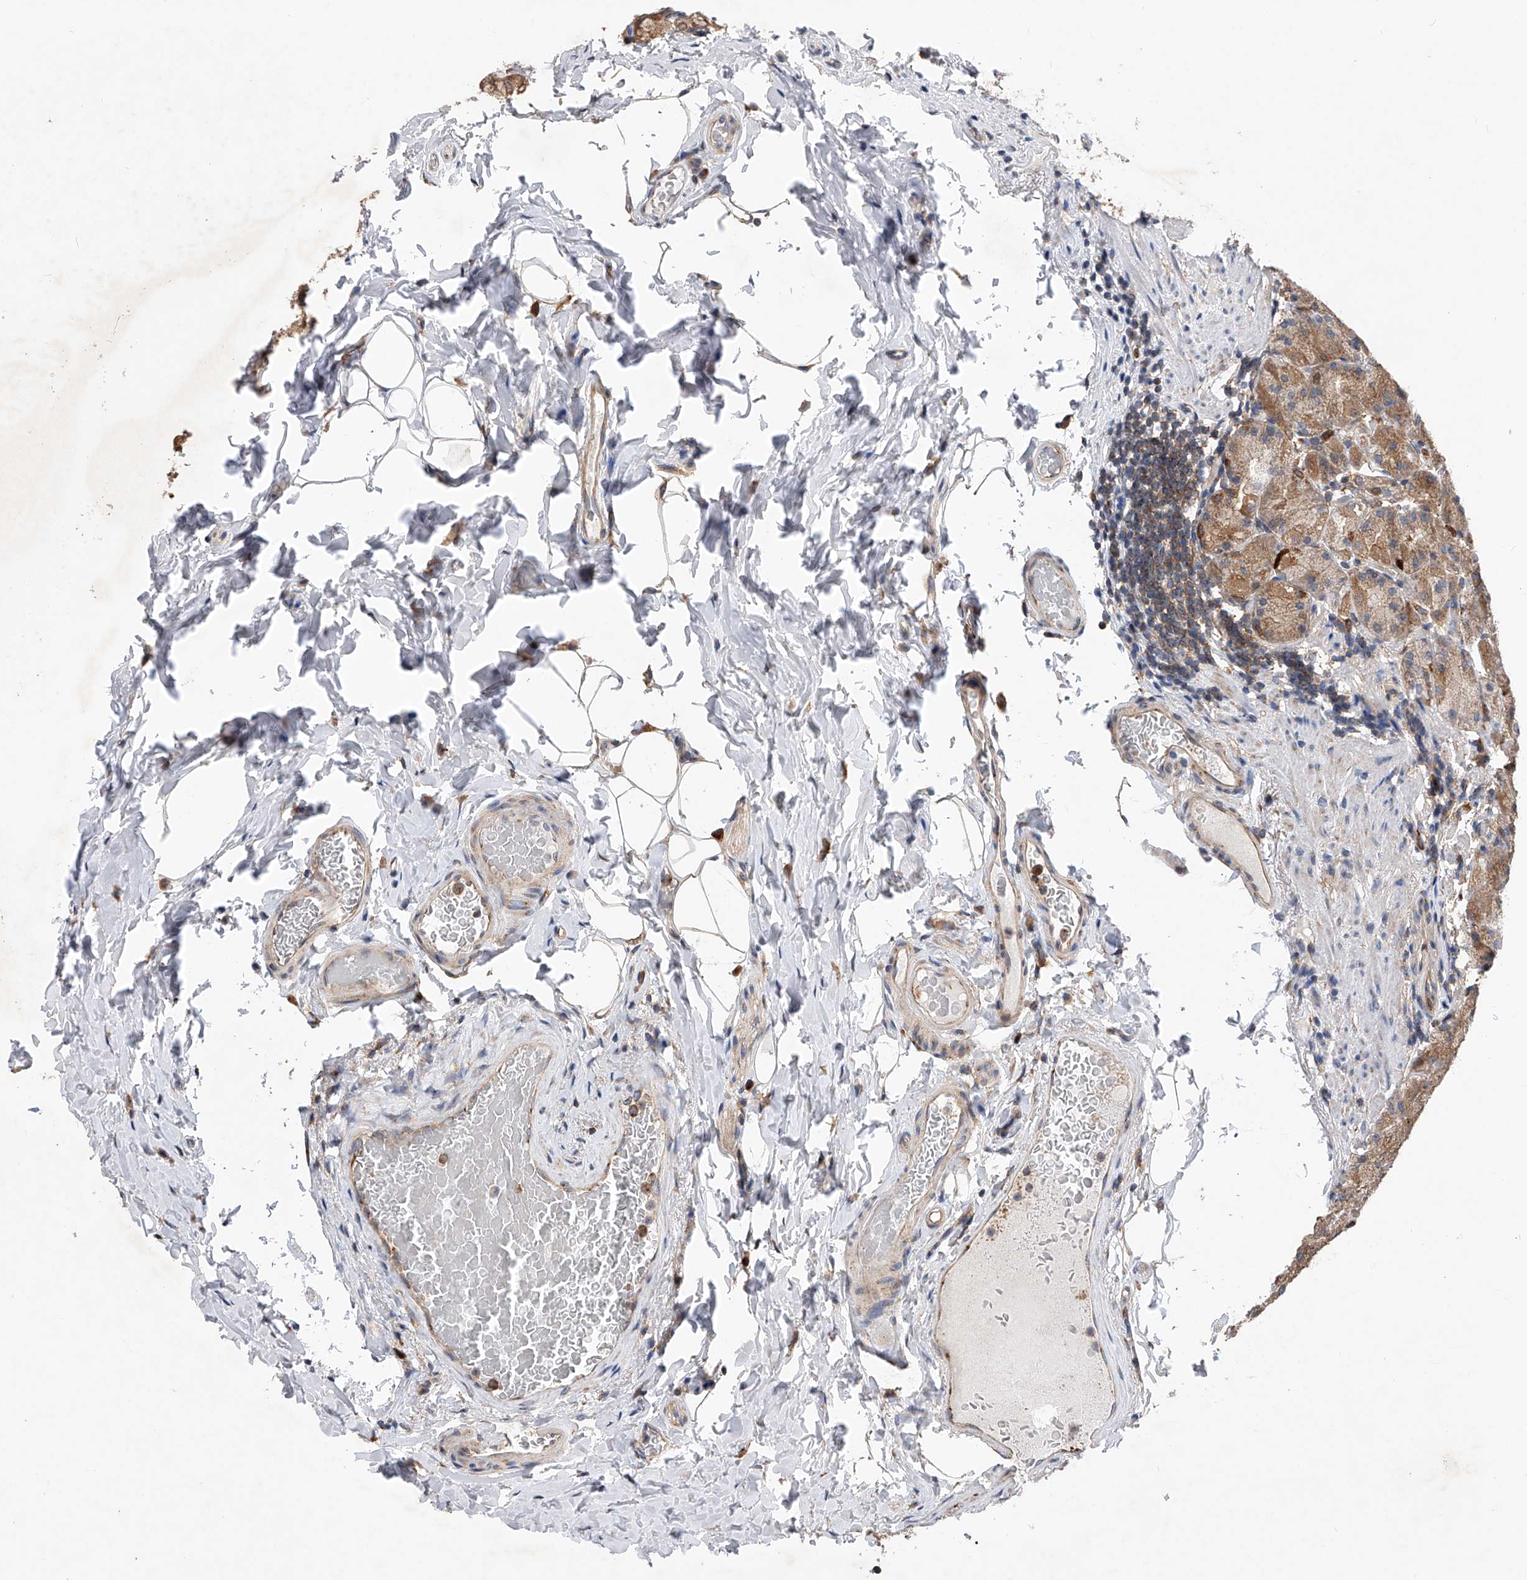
{"staining": {"intensity": "strong", "quantity": ">75%", "location": "cytoplasmic/membranous"}, "tissue": "stomach", "cell_type": "Glandular cells", "image_type": "normal", "snomed": [{"axis": "morphology", "description": "Normal tissue, NOS"}, {"axis": "topography", "description": "Stomach, upper"}], "caption": "Strong cytoplasmic/membranous expression is identified in about >75% of glandular cells in normal stomach.", "gene": "CFAP410", "patient": {"sex": "male", "age": 68}}